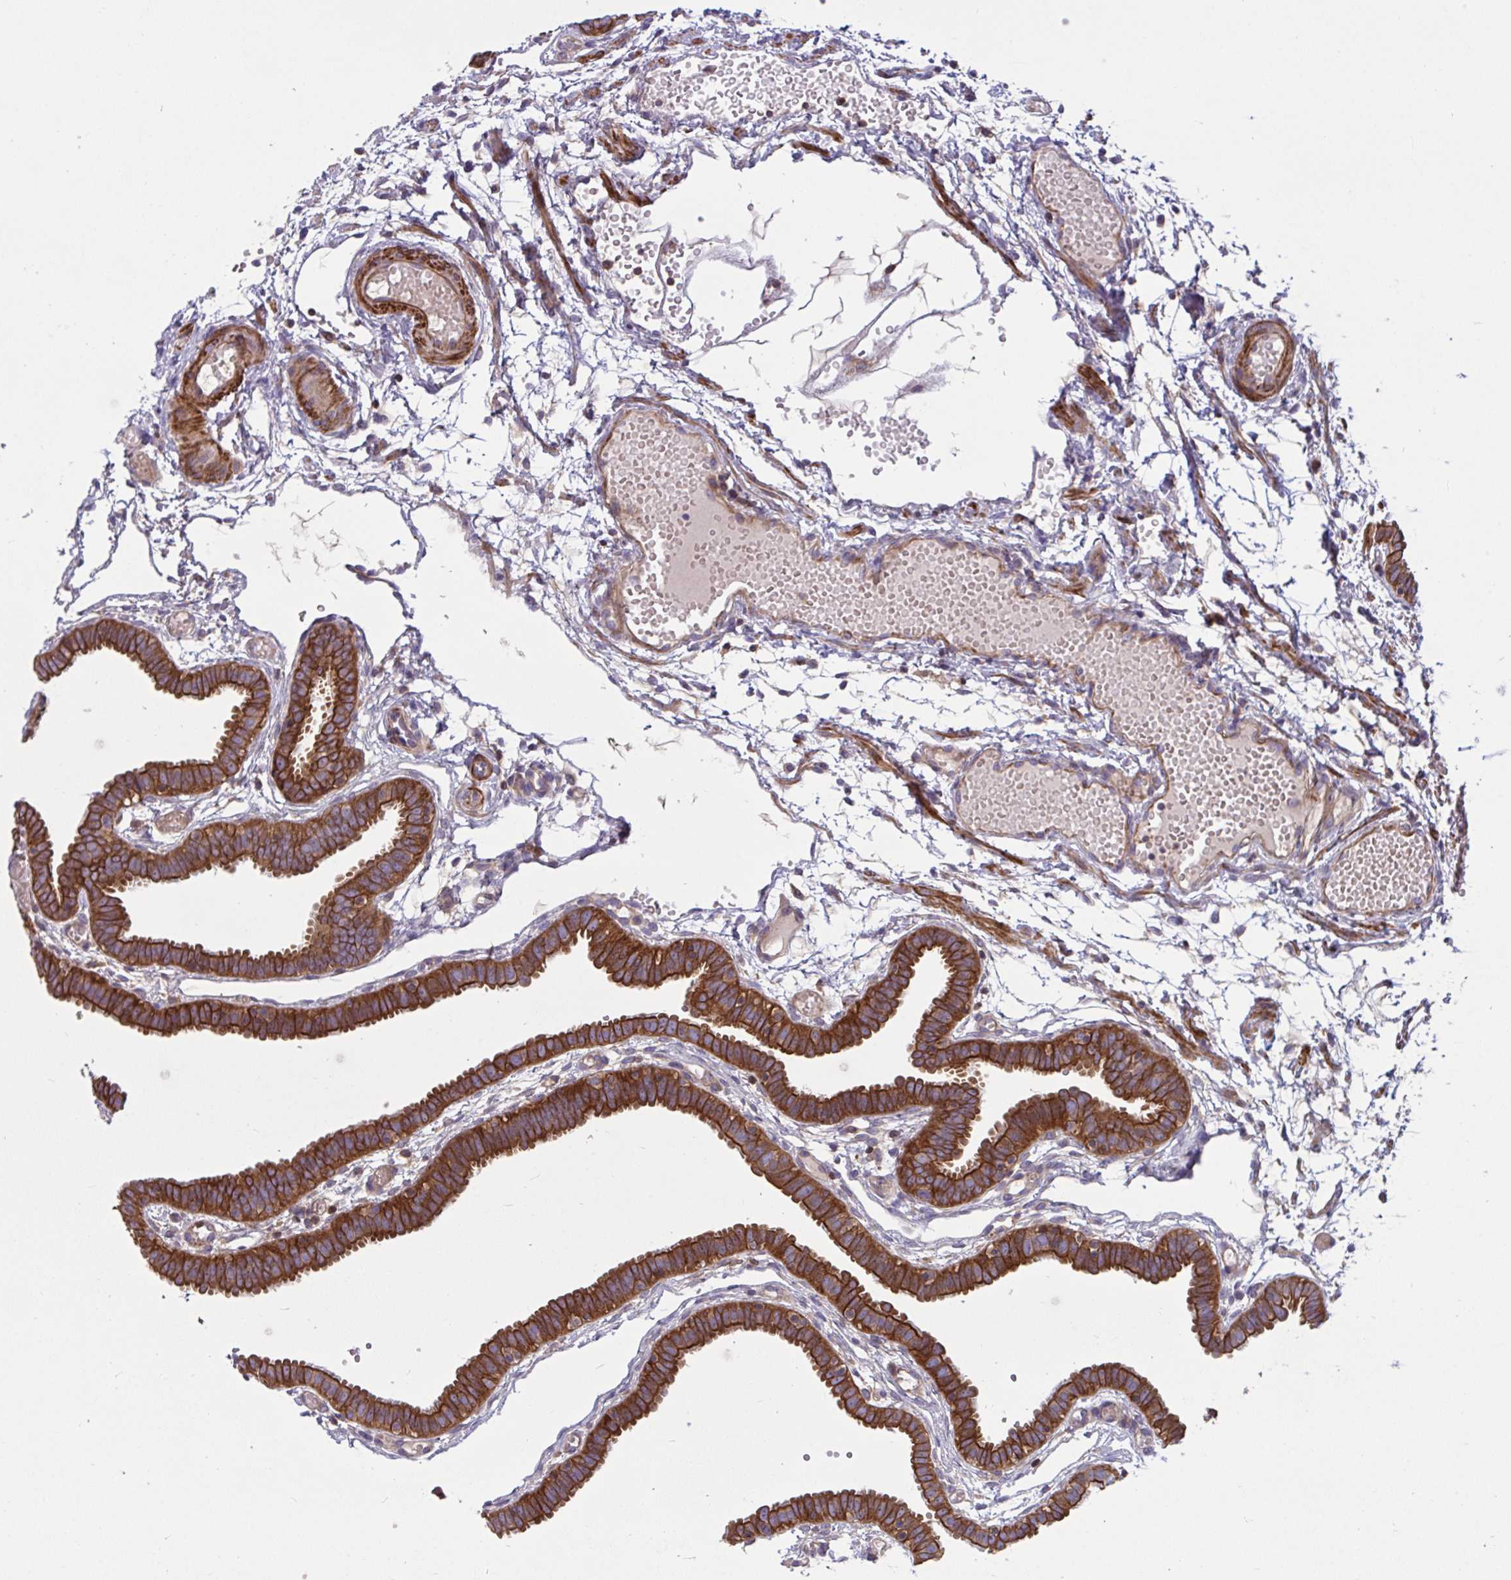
{"staining": {"intensity": "strong", "quantity": ">75%", "location": "cytoplasmic/membranous"}, "tissue": "fallopian tube", "cell_type": "Glandular cells", "image_type": "normal", "snomed": [{"axis": "morphology", "description": "Normal tissue, NOS"}, {"axis": "topography", "description": "Fallopian tube"}], "caption": "Immunohistochemical staining of normal human fallopian tube demonstrates >75% levels of strong cytoplasmic/membranous protein positivity in about >75% of glandular cells.", "gene": "TANK", "patient": {"sex": "female", "age": 37}}